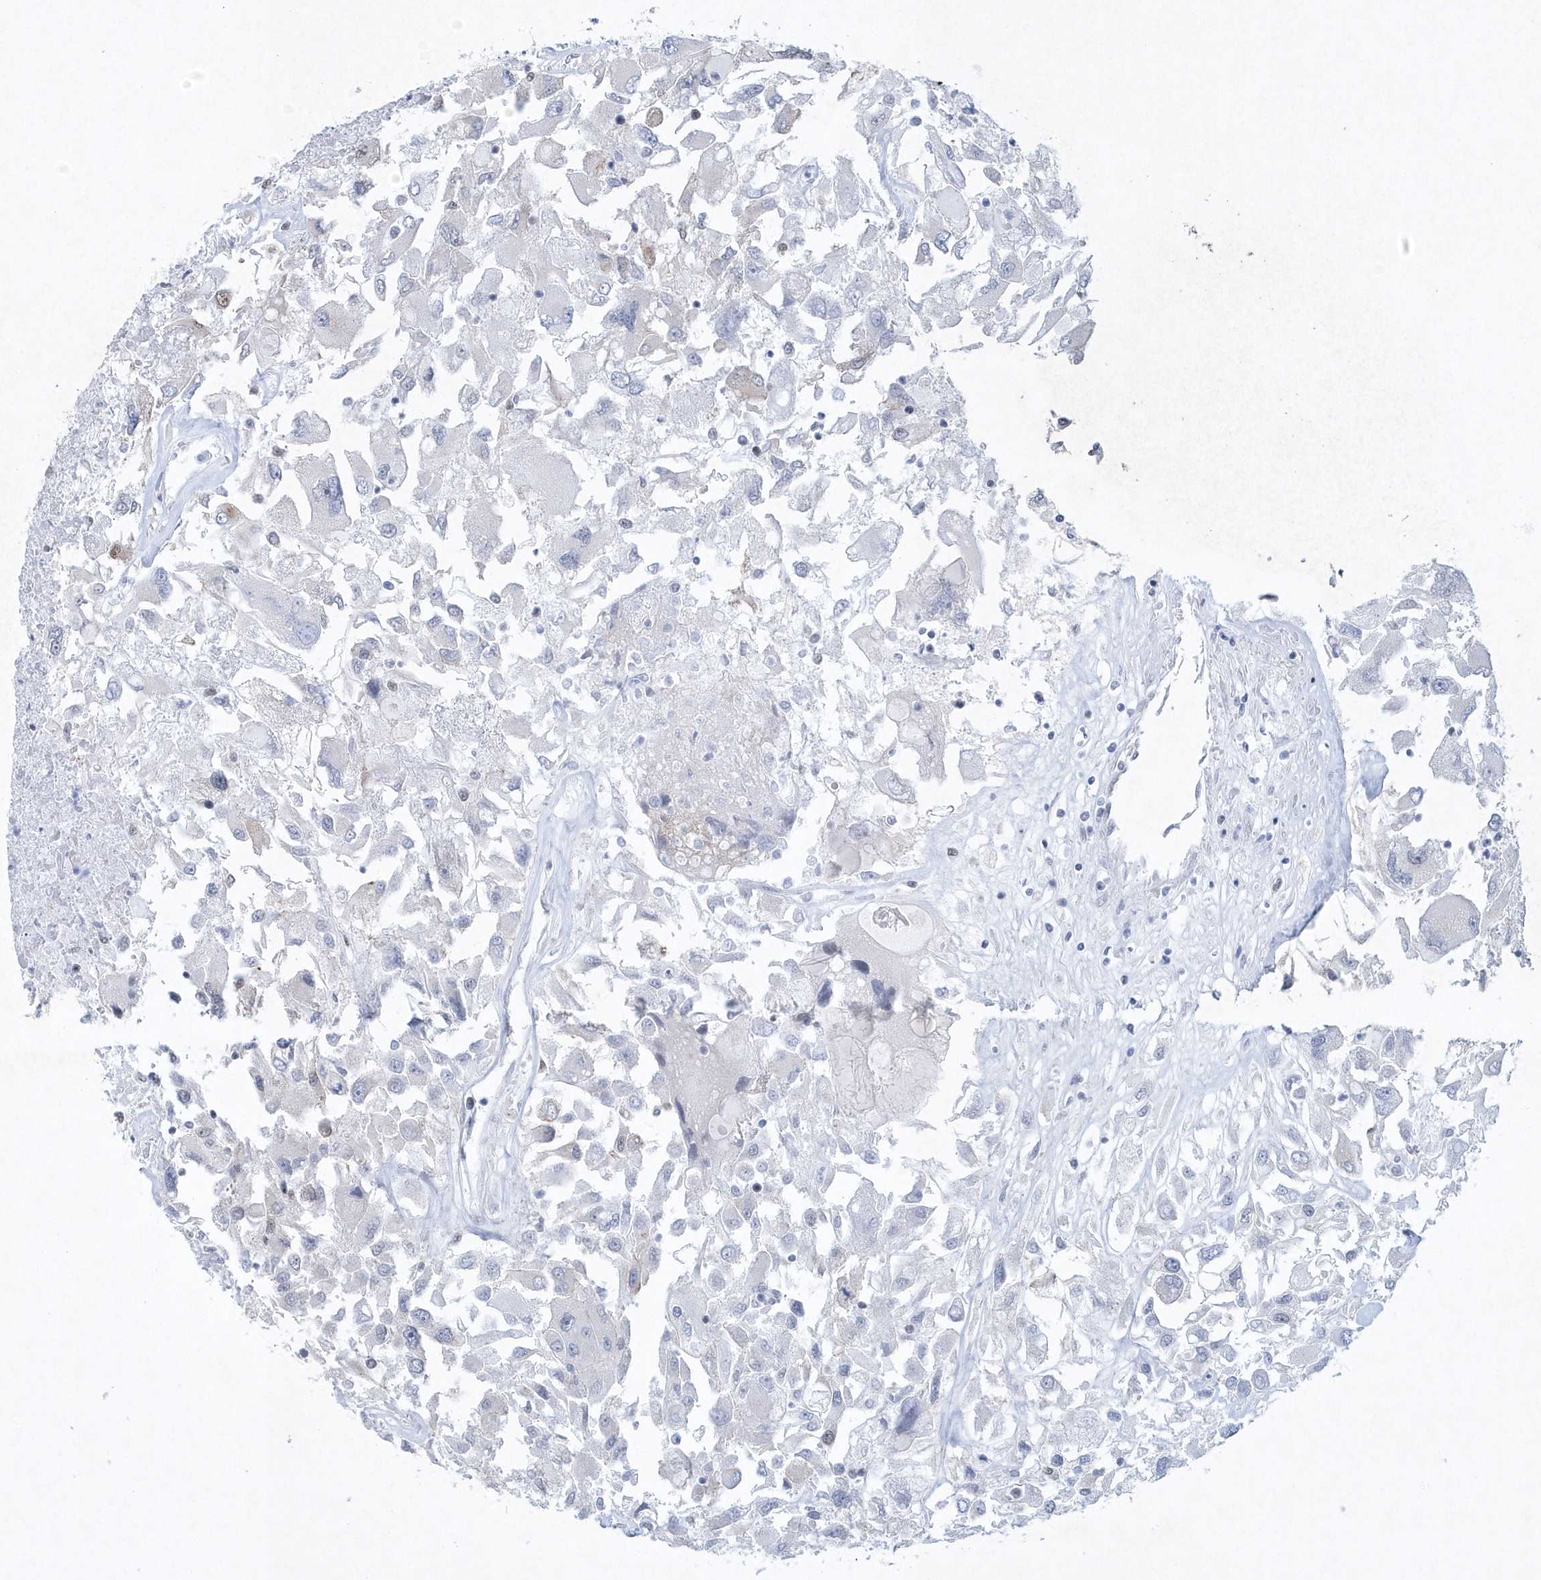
{"staining": {"intensity": "negative", "quantity": "none", "location": "none"}, "tissue": "renal cancer", "cell_type": "Tumor cells", "image_type": "cancer", "snomed": [{"axis": "morphology", "description": "Adenocarcinoma, NOS"}, {"axis": "topography", "description": "Kidney"}], "caption": "High power microscopy micrograph of an IHC micrograph of adenocarcinoma (renal), revealing no significant expression in tumor cells. The staining is performed using DAB (3,3'-diaminobenzidine) brown chromogen with nuclei counter-stained in using hematoxylin.", "gene": "DCLRE1A", "patient": {"sex": "female", "age": 52}}